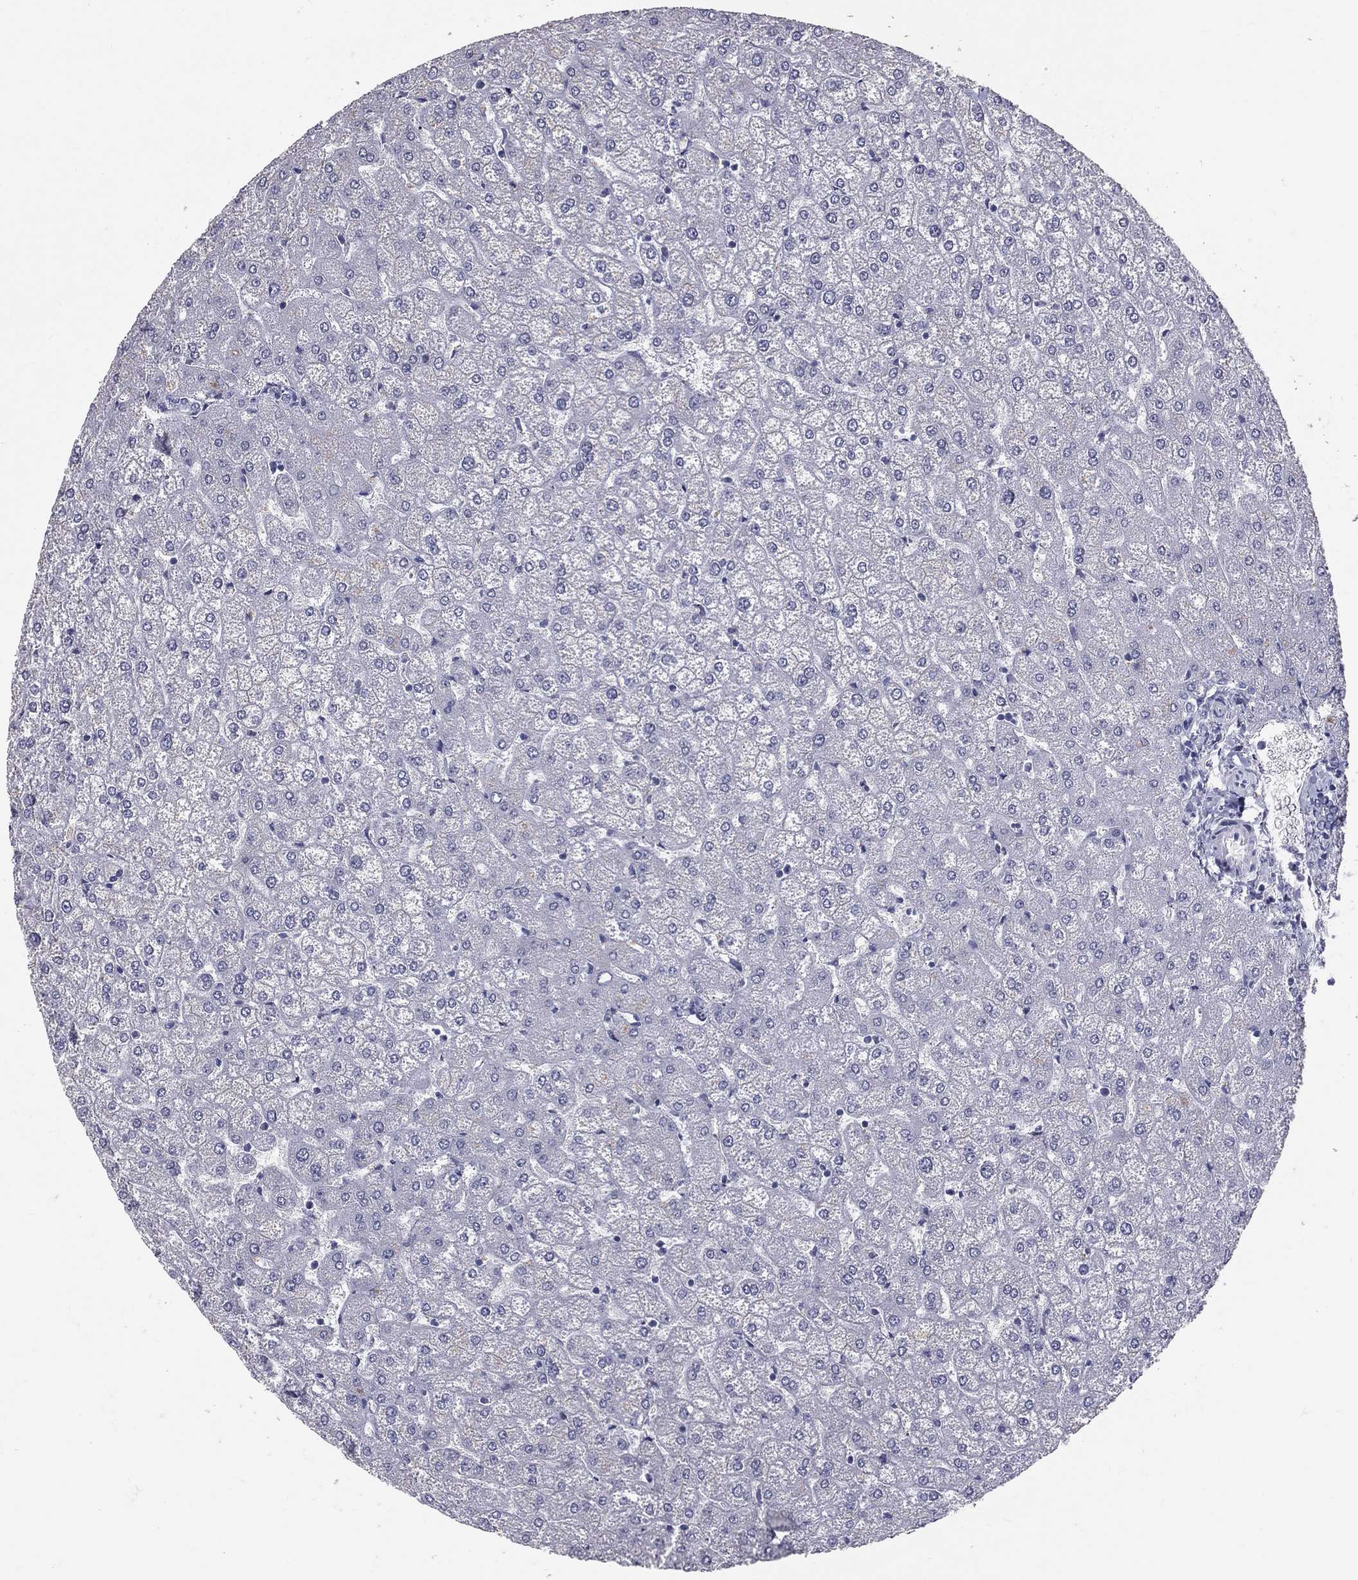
{"staining": {"intensity": "negative", "quantity": "none", "location": "none"}, "tissue": "liver", "cell_type": "Cholangiocytes", "image_type": "normal", "snomed": [{"axis": "morphology", "description": "Normal tissue, NOS"}, {"axis": "topography", "description": "Liver"}], "caption": "Cholangiocytes are negative for protein expression in unremarkable human liver. The staining is performed using DAB brown chromogen with nuclei counter-stained in using hematoxylin.", "gene": "TFPI2", "patient": {"sex": "female", "age": 32}}